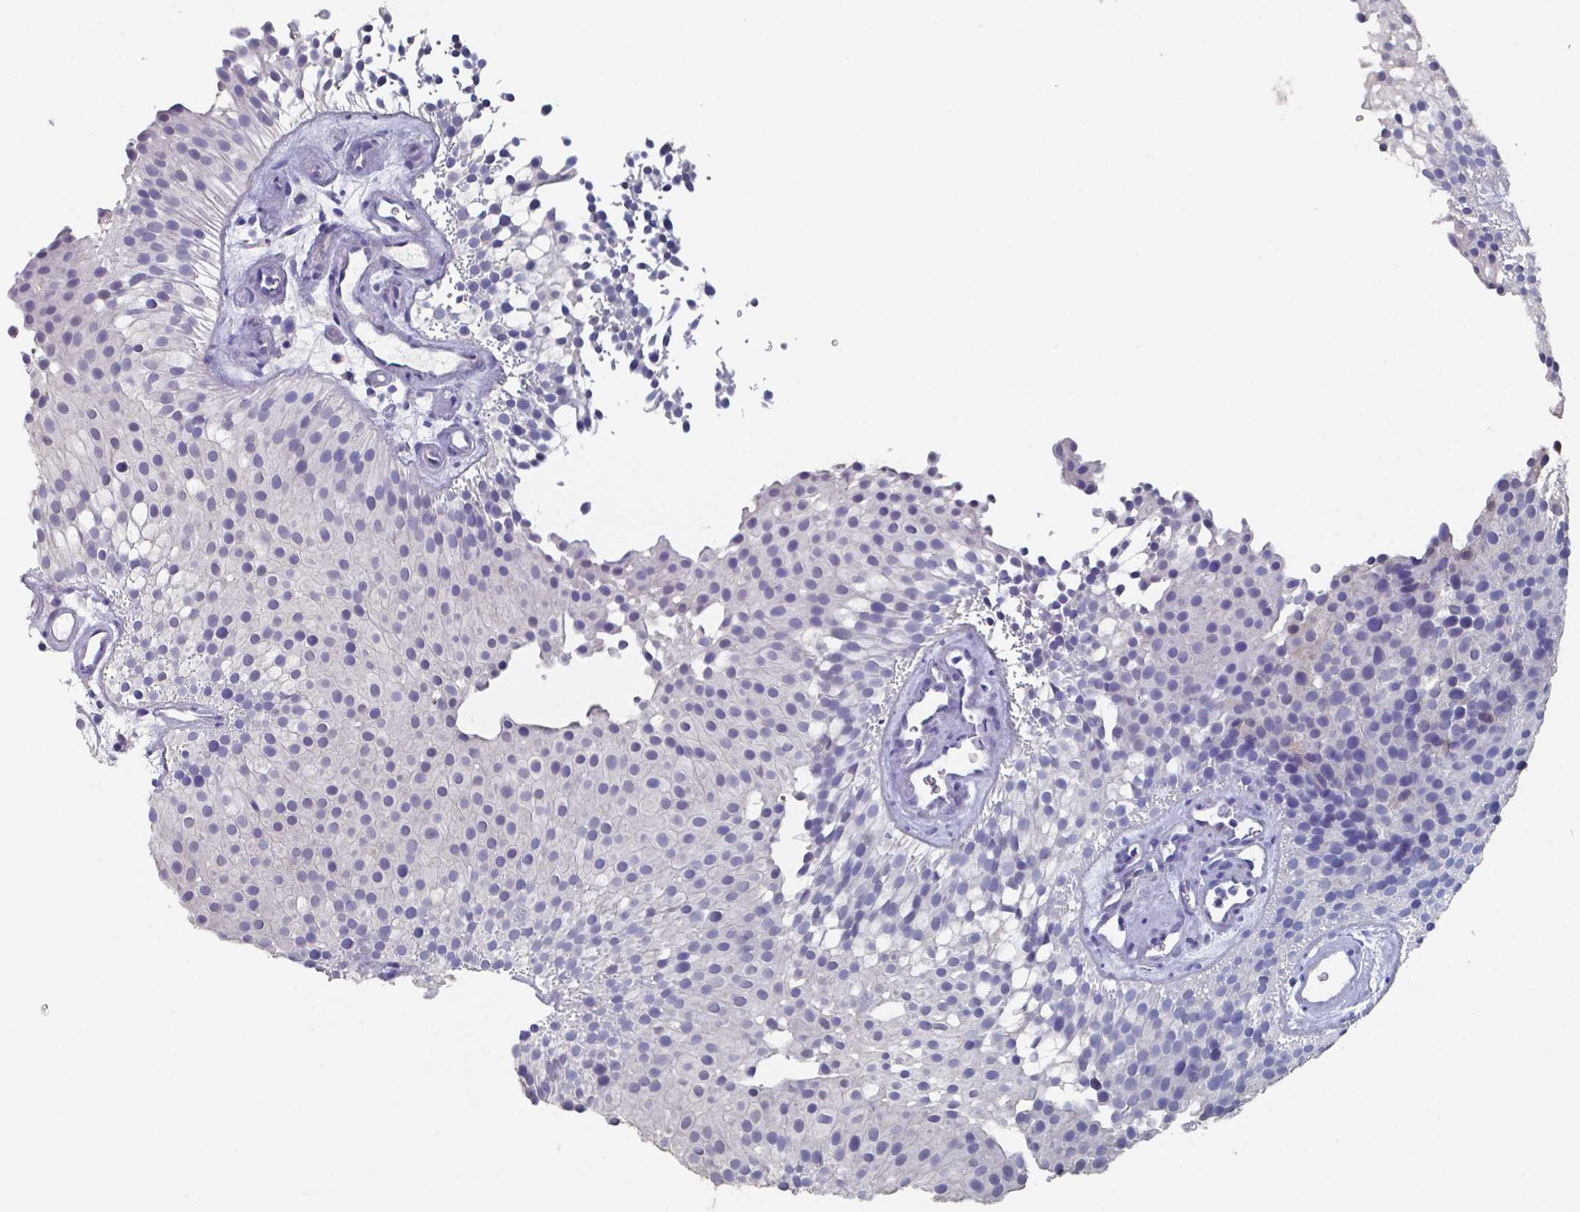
{"staining": {"intensity": "weak", "quantity": "<25%", "location": "cytoplasmic/membranous,nuclear"}, "tissue": "urothelial cancer", "cell_type": "Tumor cells", "image_type": "cancer", "snomed": [{"axis": "morphology", "description": "Urothelial carcinoma, Low grade"}, {"axis": "topography", "description": "Urinary bladder"}], "caption": "This micrograph is of urothelial cancer stained with IHC to label a protein in brown with the nuclei are counter-stained blue. There is no expression in tumor cells. (Immunohistochemistry, brightfield microscopy, high magnification).", "gene": "FOXJ1", "patient": {"sex": "female", "age": 87}}